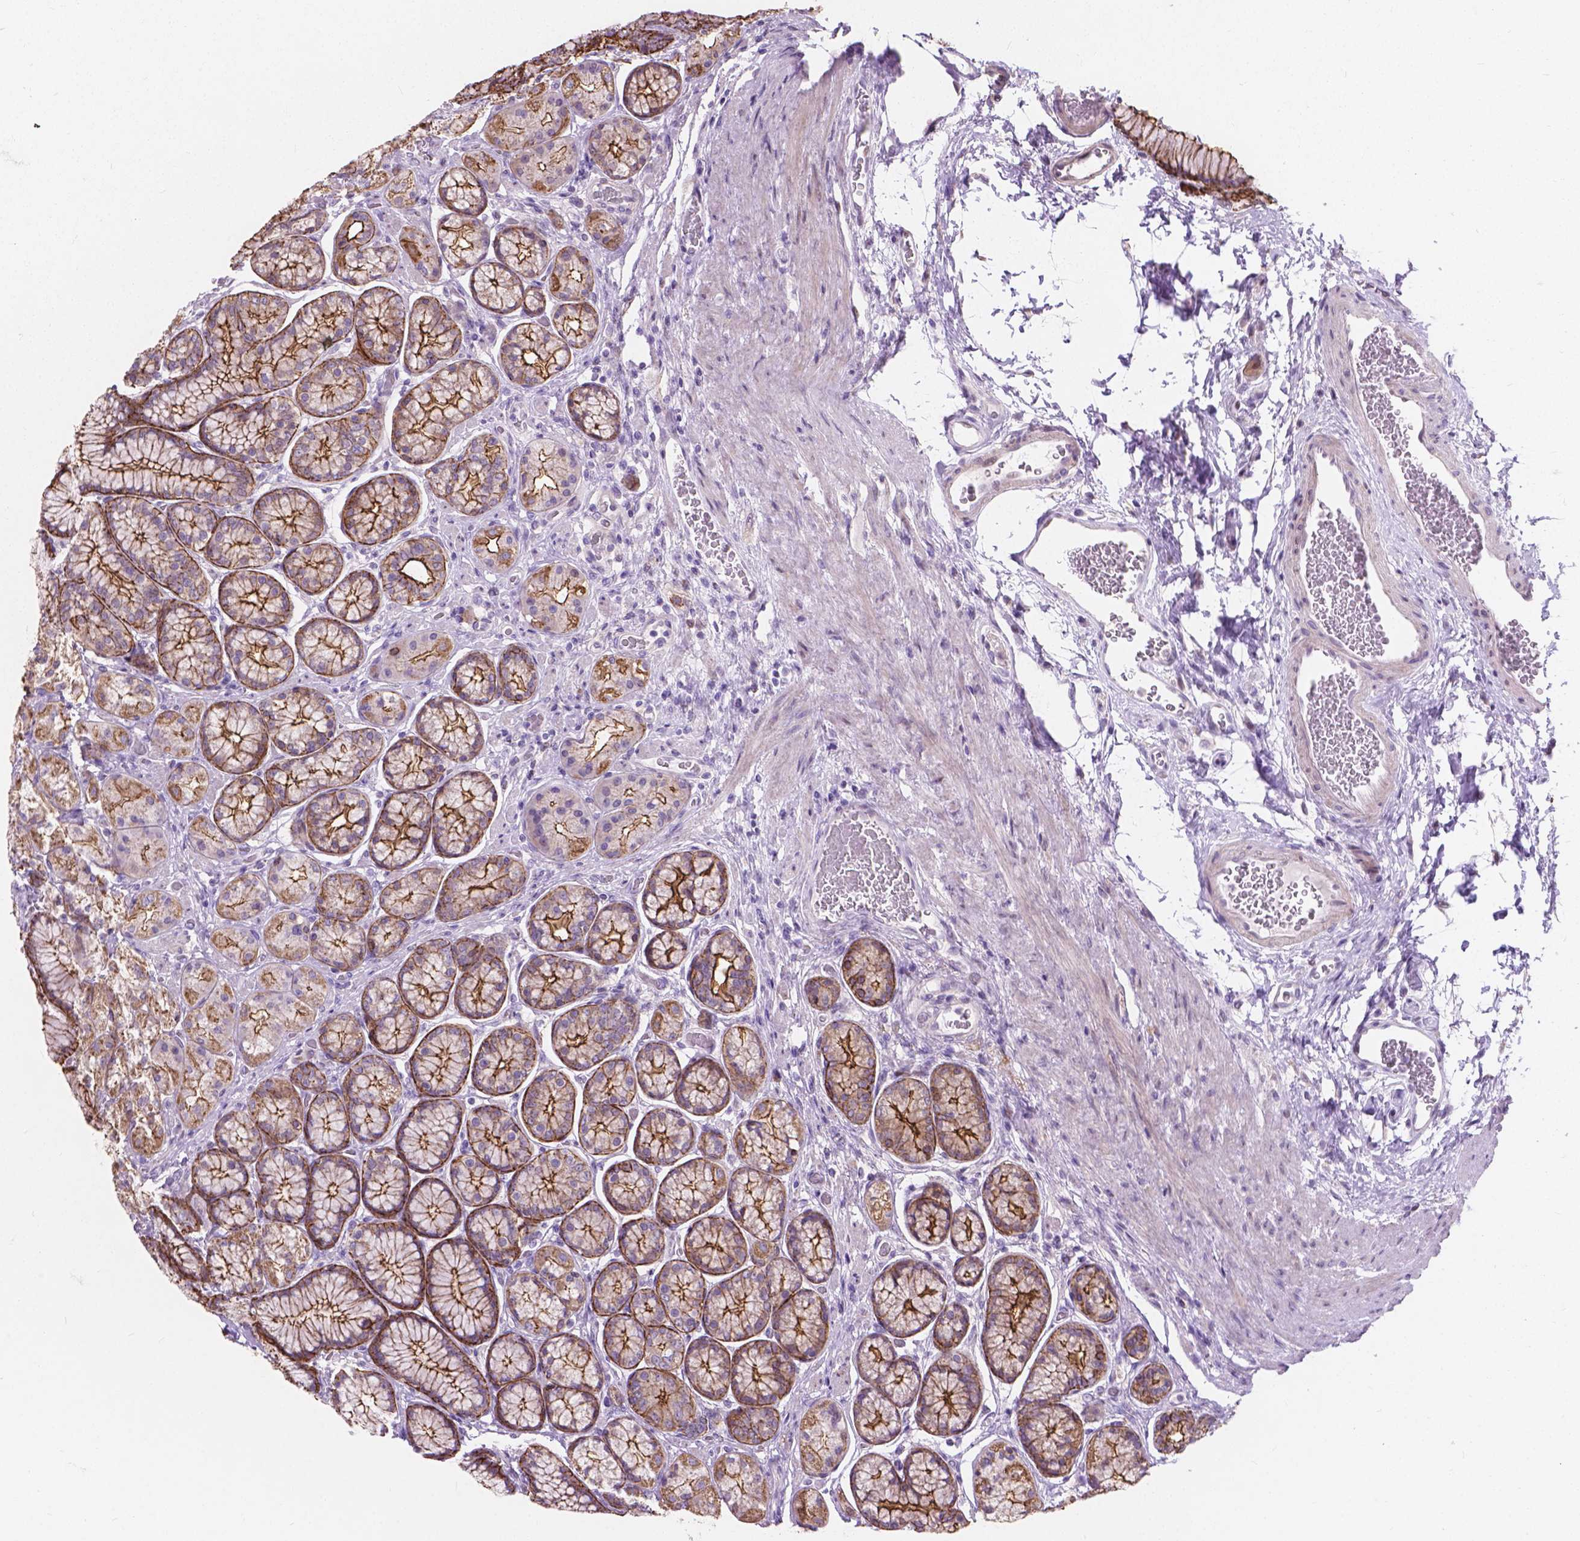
{"staining": {"intensity": "moderate", "quantity": "25%-75%", "location": "cytoplasmic/membranous"}, "tissue": "stomach", "cell_type": "Glandular cells", "image_type": "normal", "snomed": [{"axis": "morphology", "description": "Normal tissue, NOS"}, {"axis": "morphology", "description": "Adenocarcinoma, NOS"}, {"axis": "morphology", "description": "Adenocarcinoma, High grade"}, {"axis": "topography", "description": "Stomach, upper"}, {"axis": "topography", "description": "Stomach"}], "caption": "An image showing moderate cytoplasmic/membranous positivity in about 25%-75% of glandular cells in benign stomach, as visualized by brown immunohistochemical staining.", "gene": "MYH14", "patient": {"sex": "female", "age": 65}}